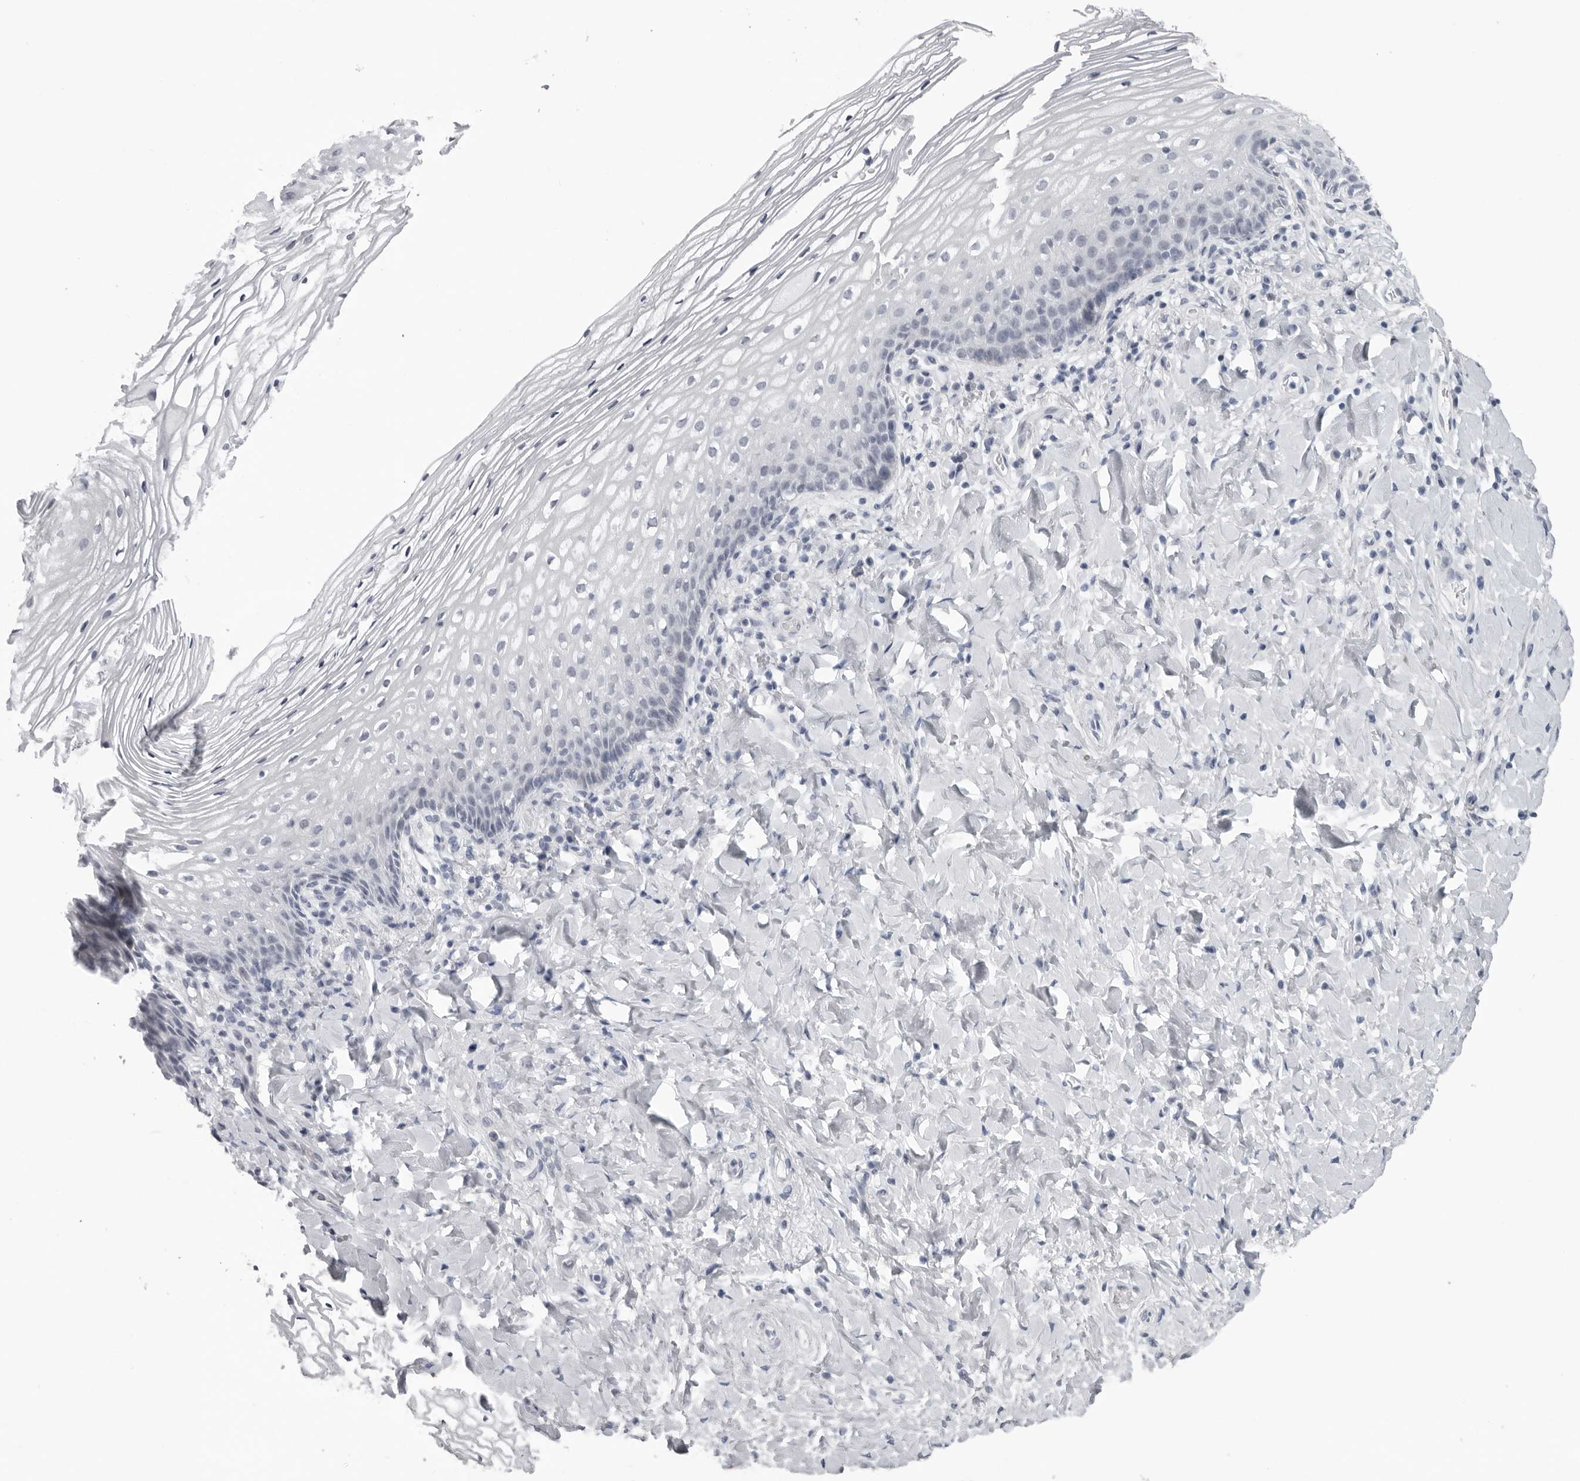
{"staining": {"intensity": "negative", "quantity": "none", "location": "none"}, "tissue": "vagina", "cell_type": "Squamous epithelial cells", "image_type": "normal", "snomed": [{"axis": "morphology", "description": "Normal tissue, NOS"}, {"axis": "topography", "description": "Vagina"}], "caption": "Immunohistochemistry photomicrograph of benign vagina: human vagina stained with DAB (3,3'-diaminobenzidine) reveals no significant protein positivity in squamous epithelial cells.", "gene": "OPLAH", "patient": {"sex": "female", "age": 60}}